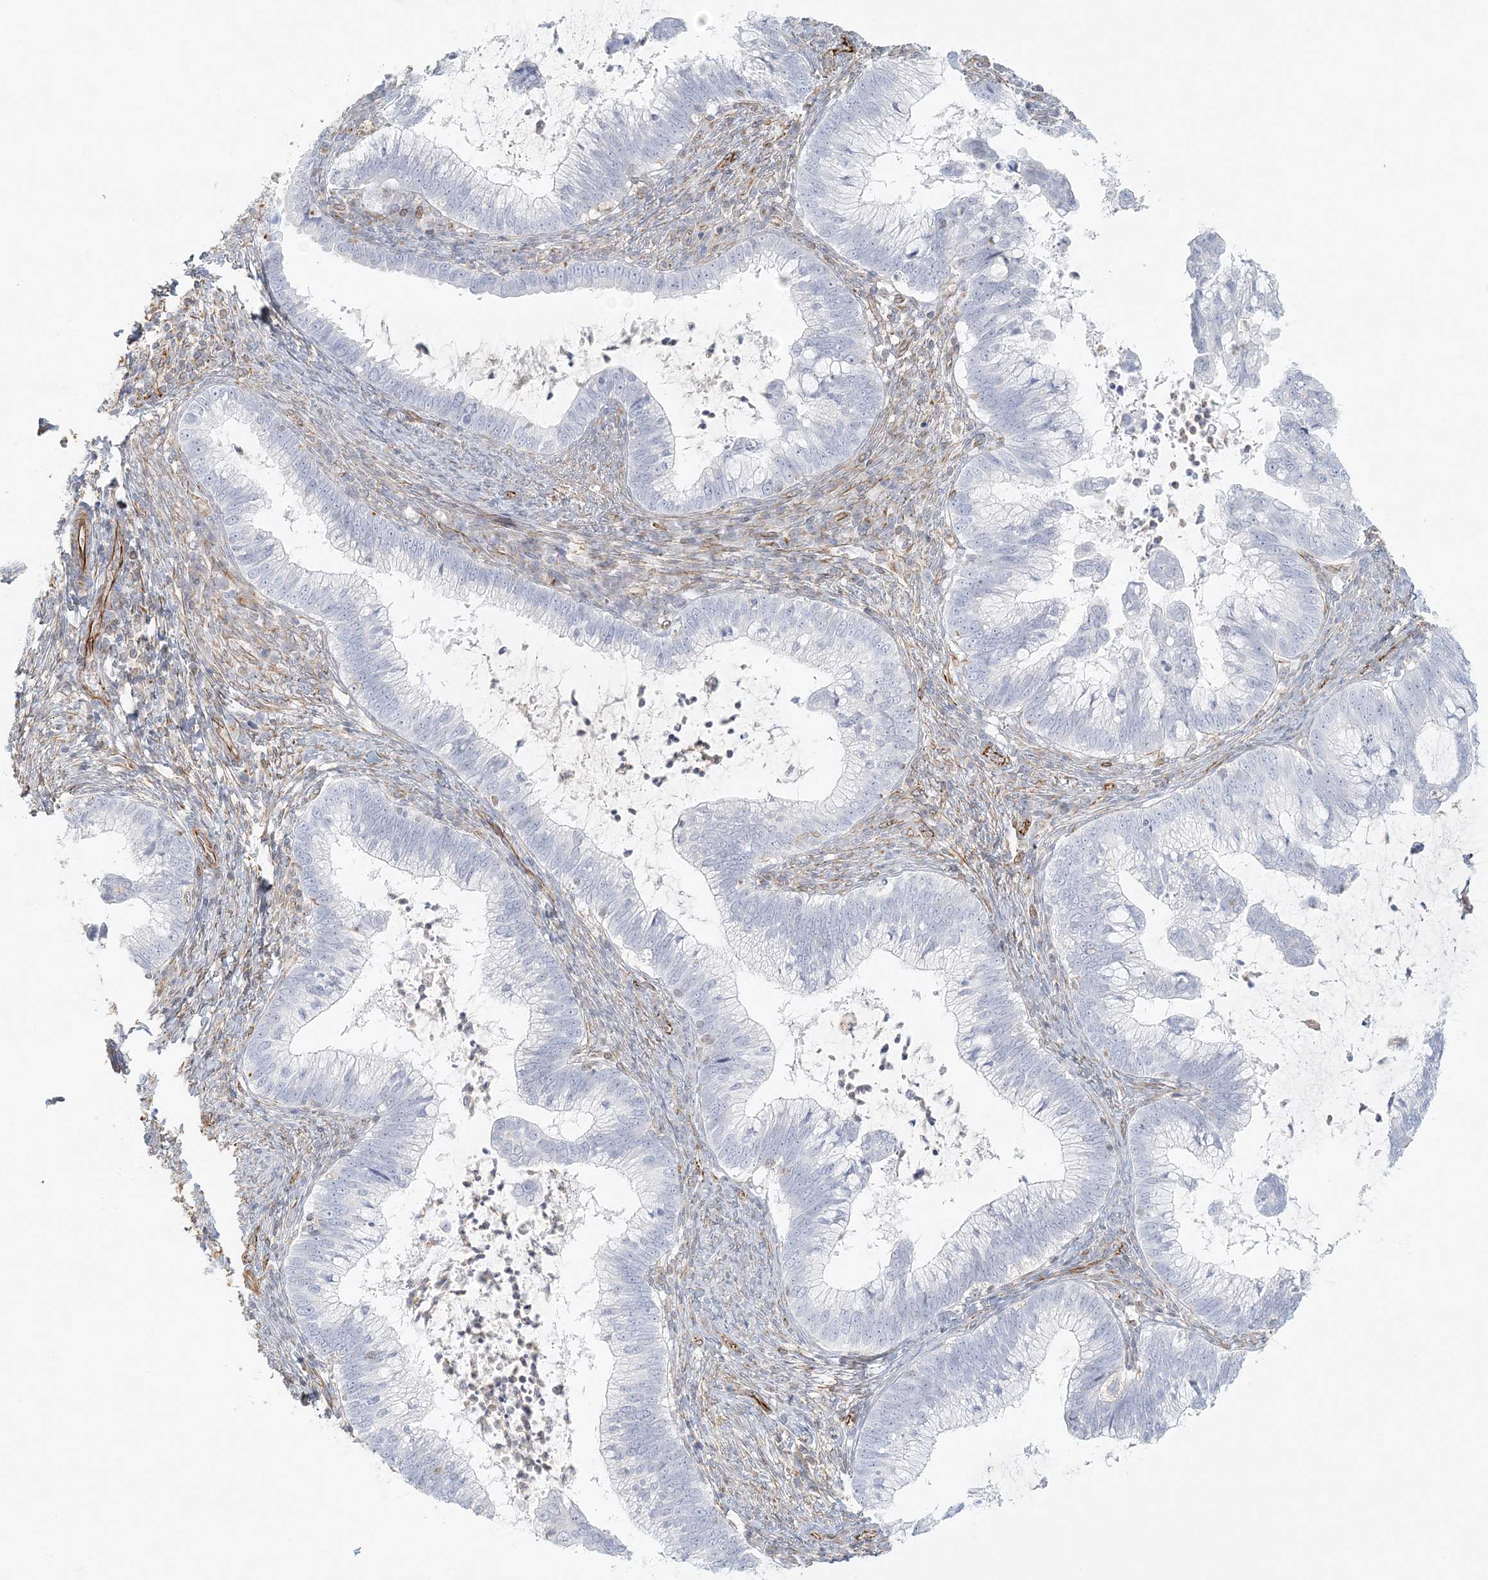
{"staining": {"intensity": "negative", "quantity": "none", "location": "none"}, "tissue": "cervical cancer", "cell_type": "Tumor cells", "image_type": "cancer", "snomed": [{"axis": "morphology", "description": "Adenocarcinoma, NOS"}, {"axis": "topography", "description": "Cervix"}], "caption": "Photomicrograph shows no protein positivity in tumor cells of cervical cancer (adenocarcinoma) tissue.", "gene": "DMRTB1", "patient": {"sex": "female", "age": 36}}